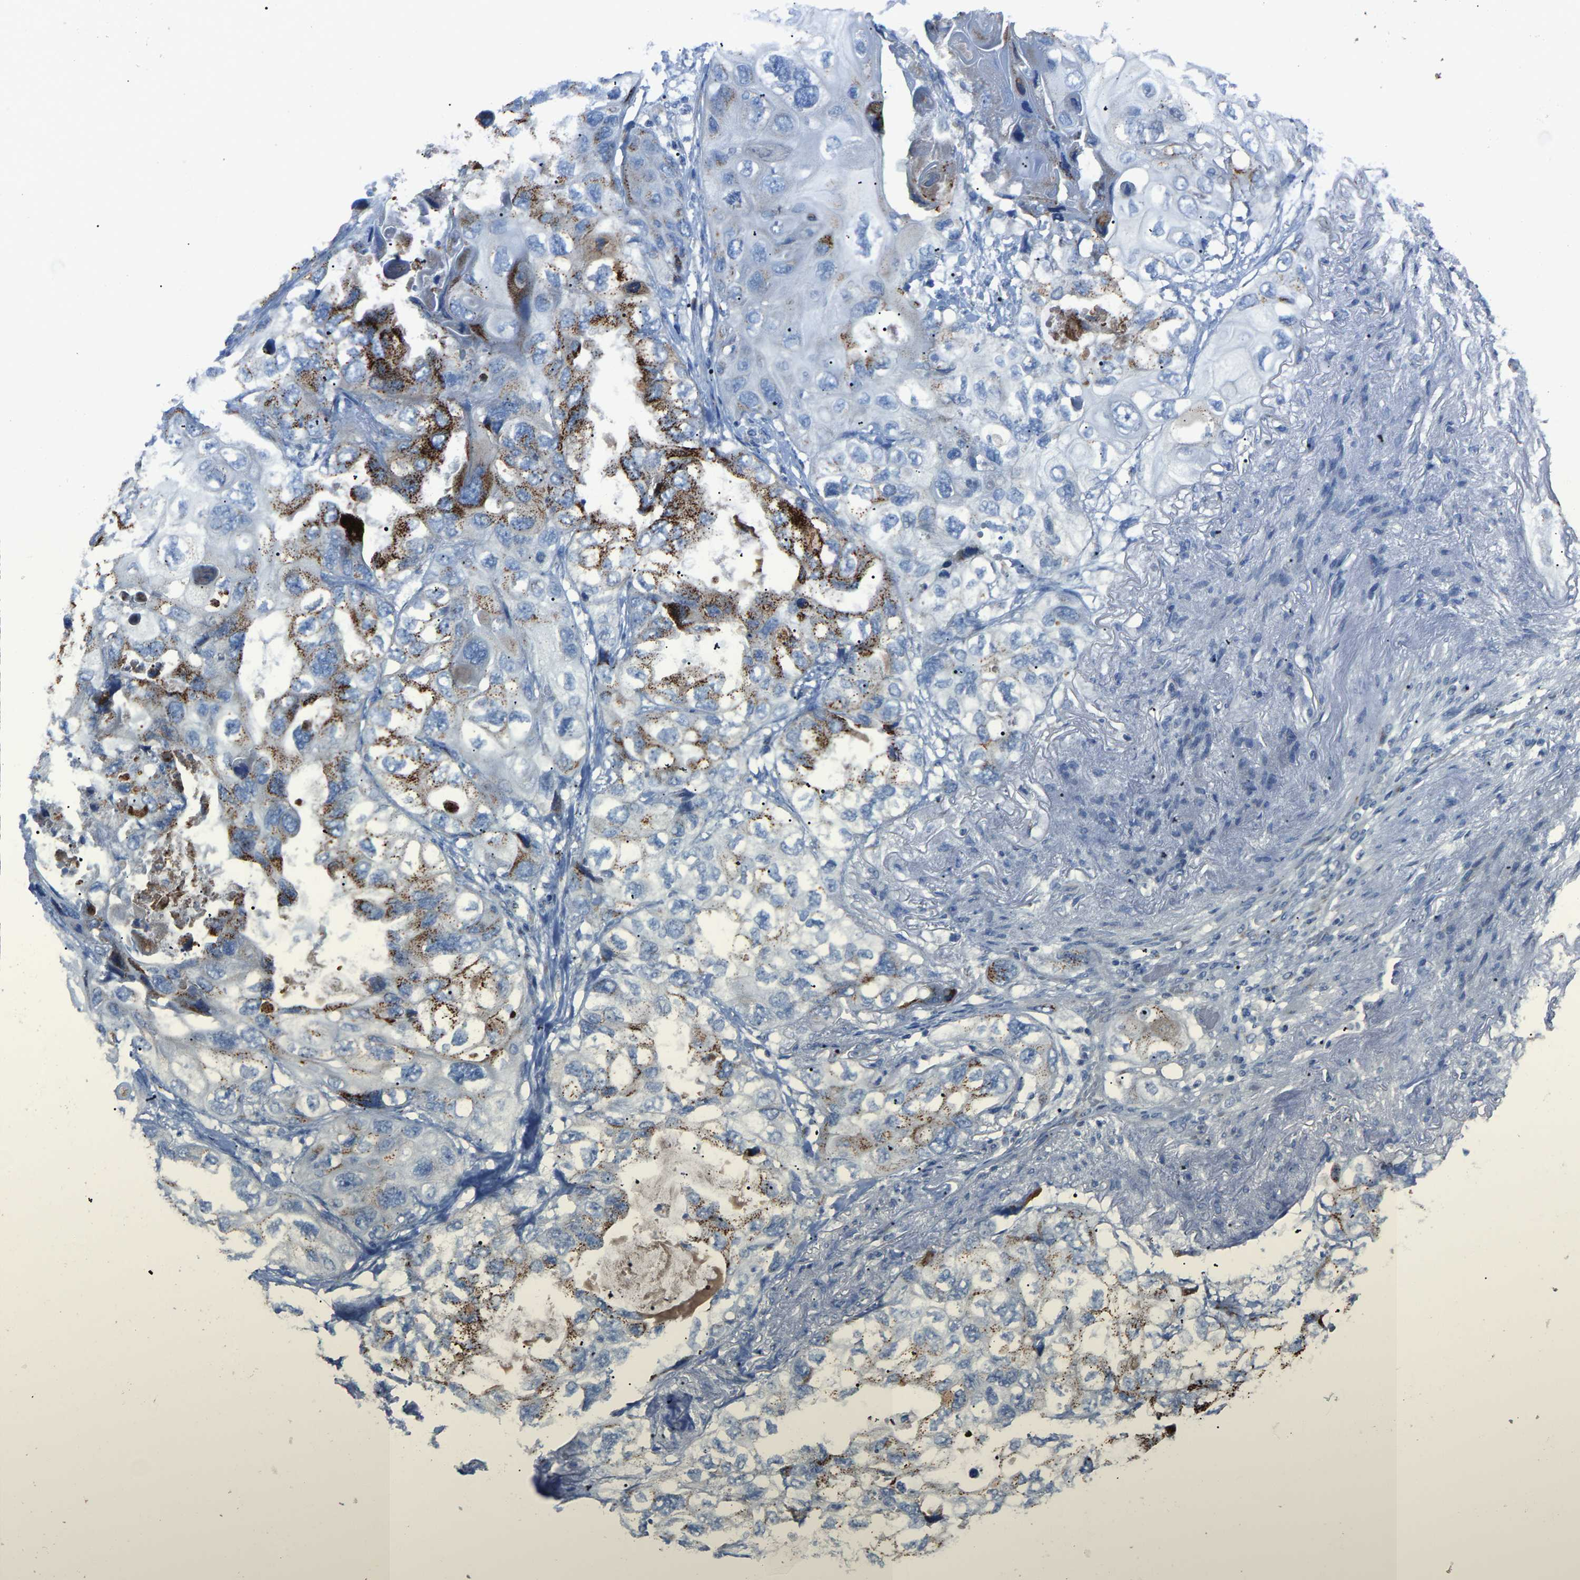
{"staining": {"intensity": "strong", "quantity": "25%-75%", "location": "cytoplasmic/membranous"}, "tissue": "lung cancer", "cell_type": "Tumor cells", "image_type": "cancer", "snomed": [{"axis": "morphology", "description": "Squamous cell carcinoma, NOS"}, {"axis": "topography", "description": "Lung"}], "caption": "An immunohistochemistry (IHC) histopathology image of neoplastic tissue is shown. Protein staining in brown labels strong cytoplasmic/membranous positivity in lung cancer (squamous cell carcinoma) within tumor cells. The staining was performed using DAB, with brown indicating positive protein expression. Nuclei are stained blue with hematoxylin.", "gene": "CANT1", "patient": {"sex": "female", "age": 73}}